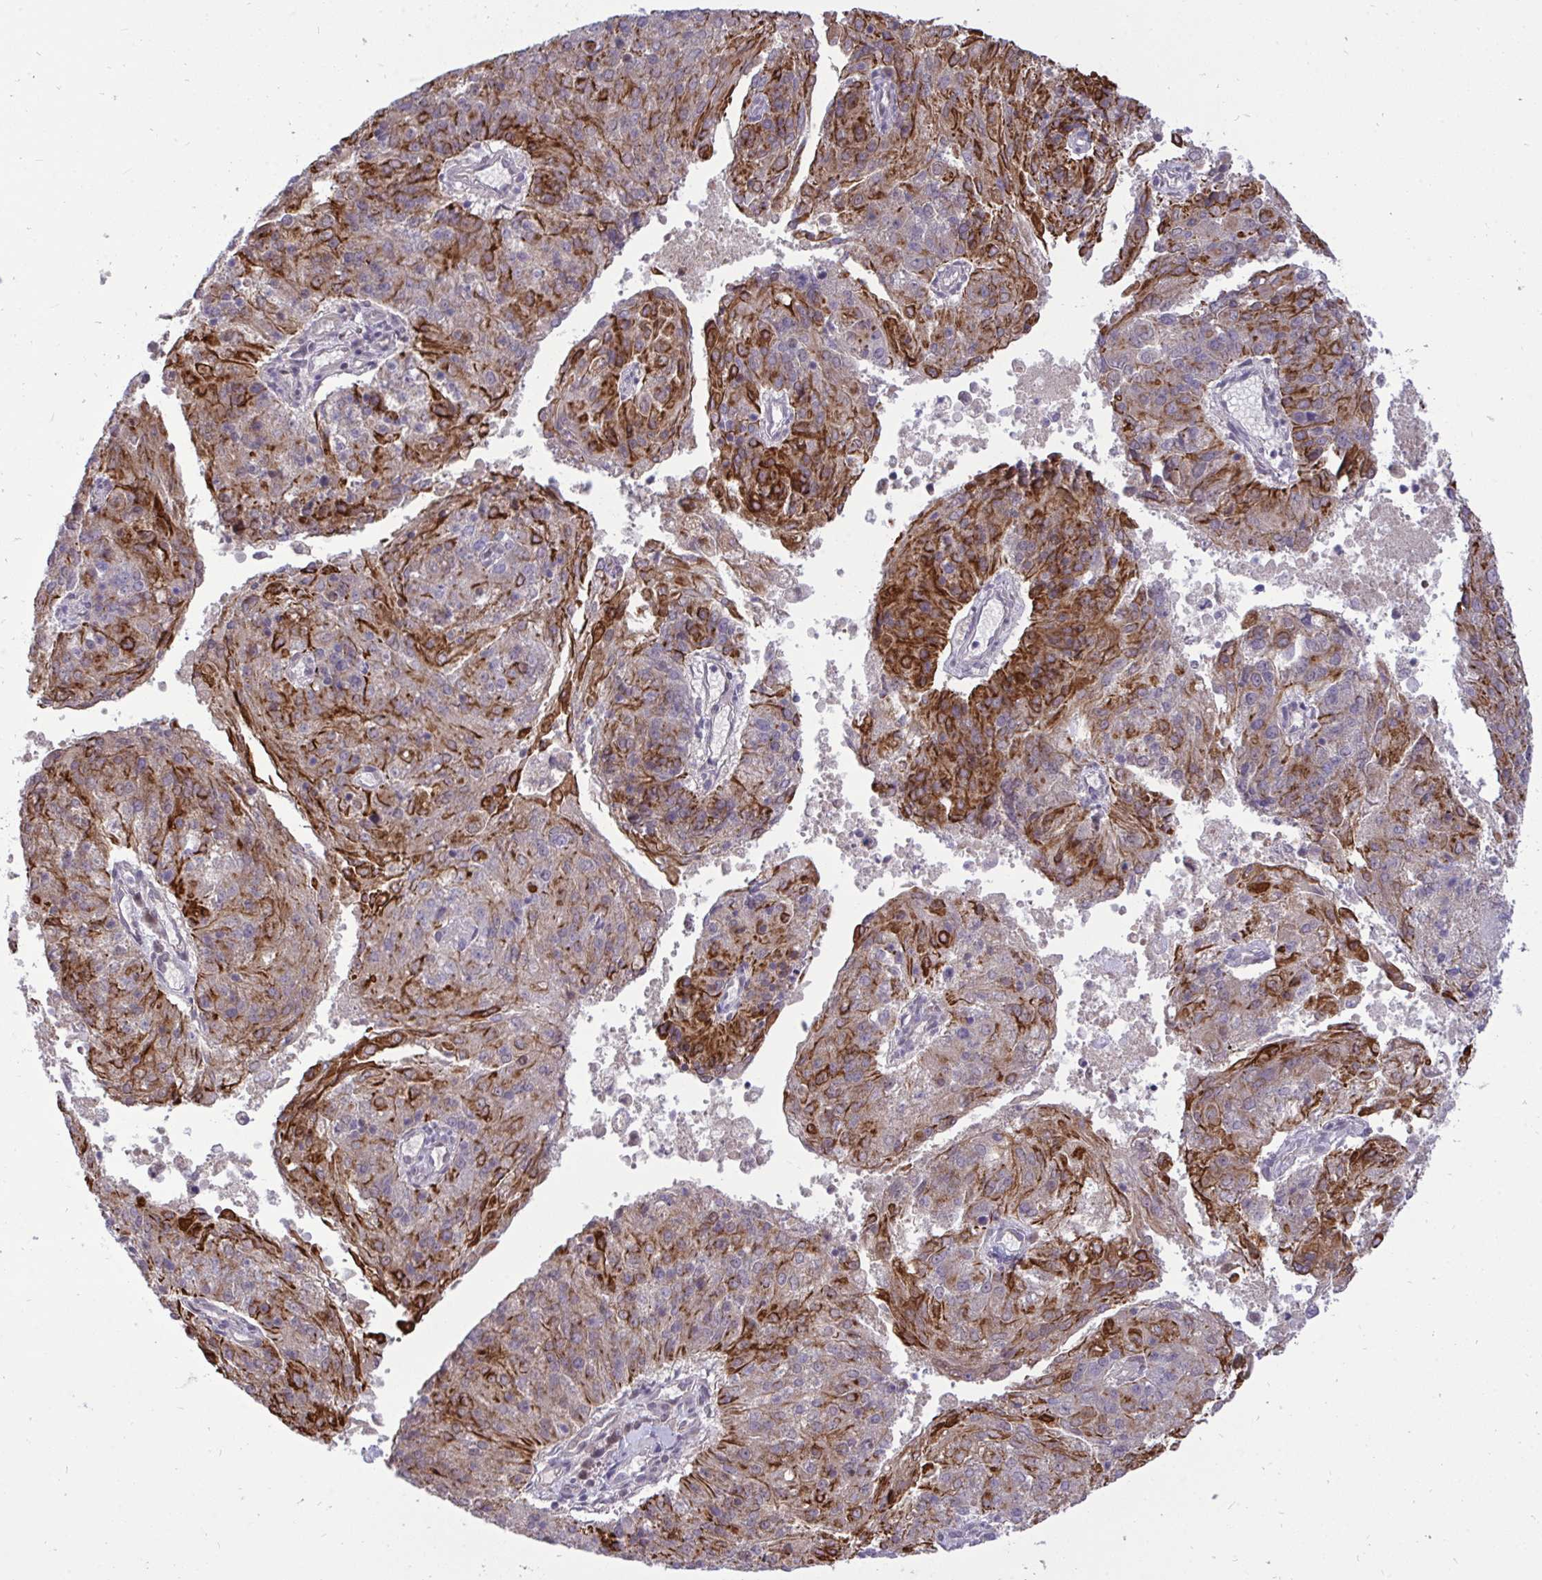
{"staining": {"intensity": "strong", "quantity": "25%-75%", "location": "cytoplasmic/membranous"}, "tissue": "endometrial cancer", "cell_type": "Tumor cells", "image_type": "cancer", "snomed": [{"axis": "morphology", "description": "Adenocarcinoma, NOS"}, {"axis": "topography", "description": "Endometrium"}], "caption": "Endometrial cancer (adenocarcinoma) was stained to show a protein in brown. There is high levels of strong cytoplasmic/membranous staining in approximately 25%-75% of tumor cells.", "gene": "EPOP", "patient": {"sex": "female", "age": 82}}